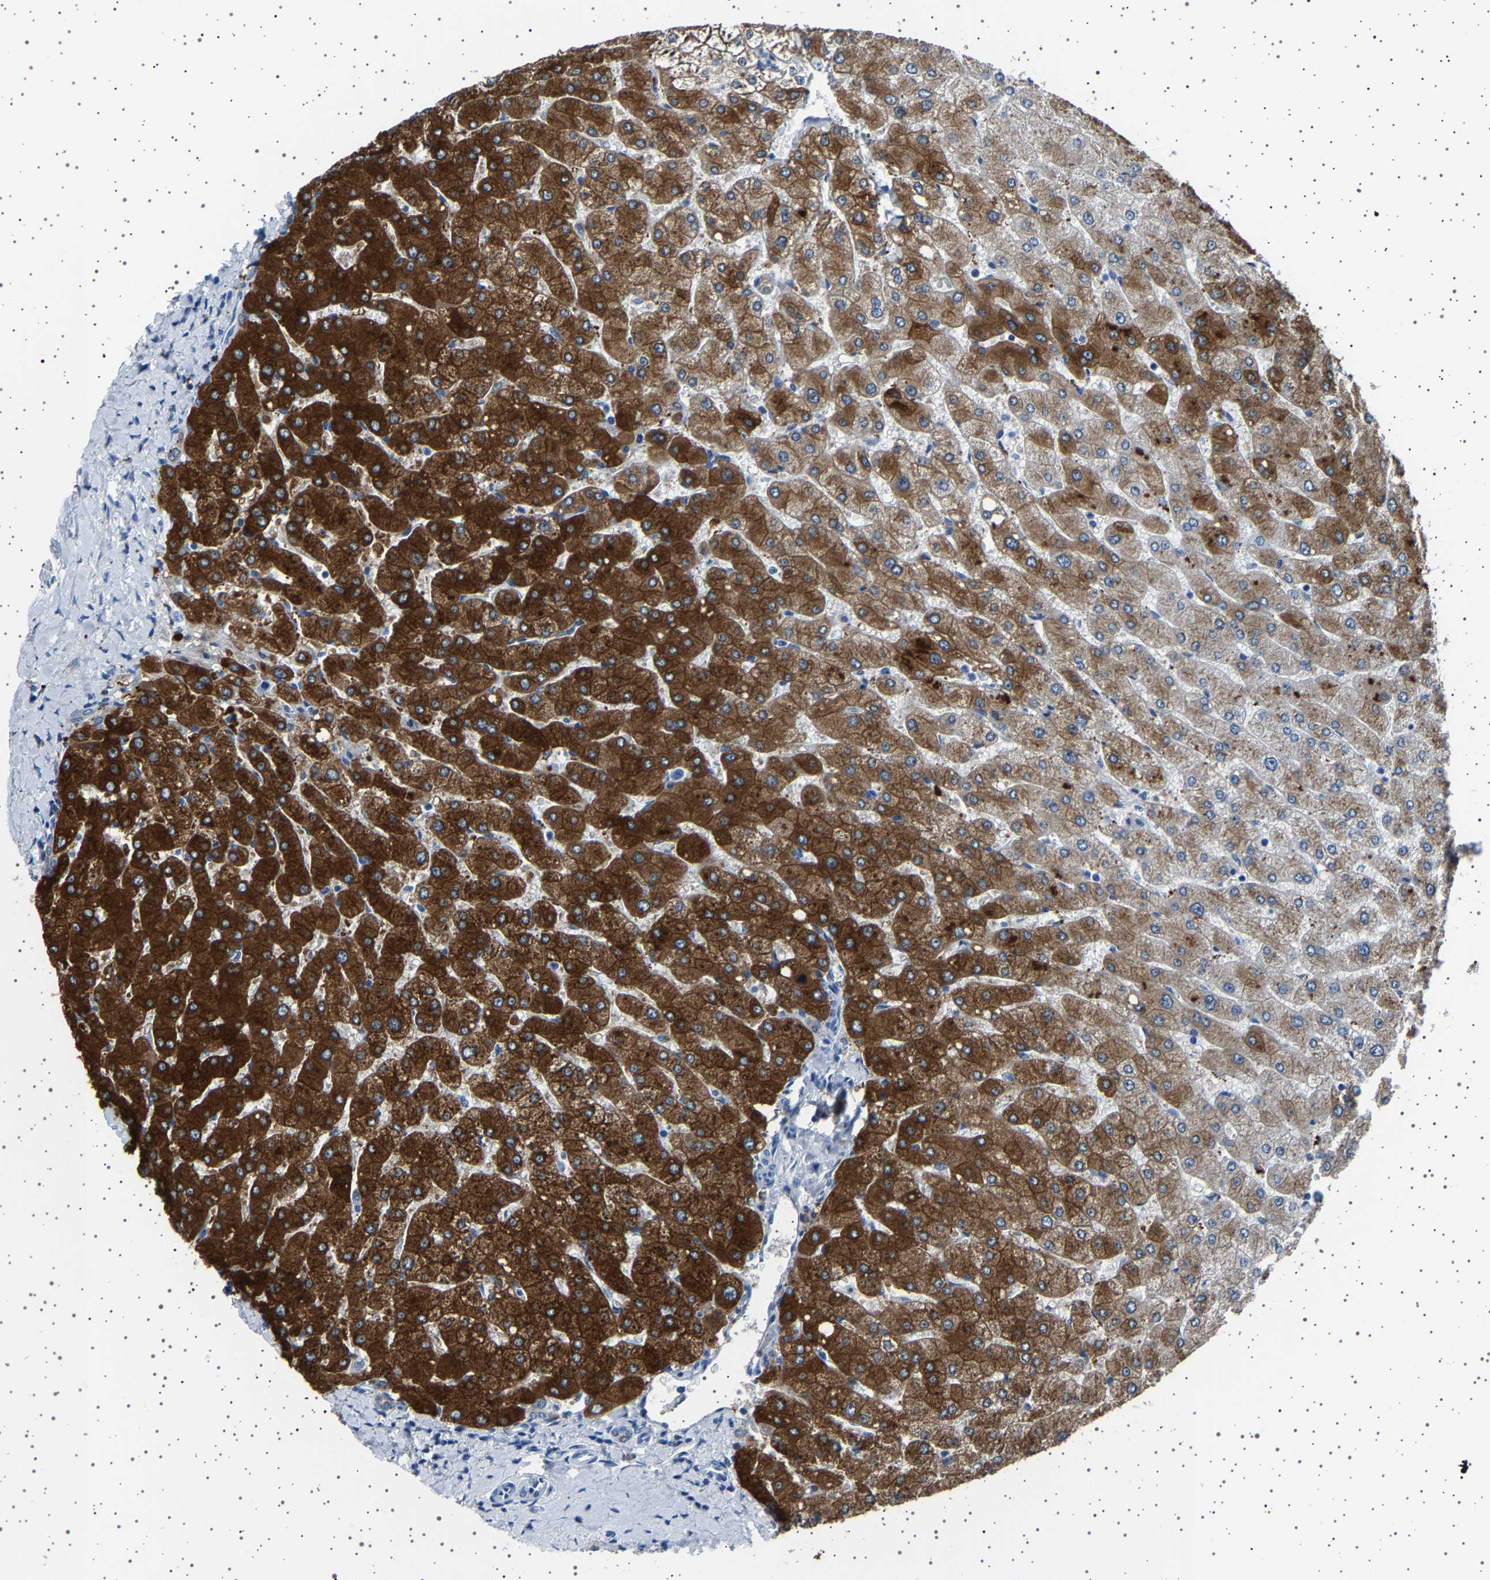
{"staining": {"intensity": "moderate", "quantity": ">75%", "location": "cytoplasmic/membranous"}, "tissue": "liver", "cell_type": "Cholangiocytes", "image_type": "normal", "snomed": [{"axis": "morphology", "description": "Normal tissue, NOS"}, {"axis": "topography", "description": "Liver"}], "caption": "Liver stained for a protein demonstrates moderate cytoplasmic/membranous positivity in cholangiocytes.", "gene": "FTCD", "patient": {"sex": "male", "age": 55}}